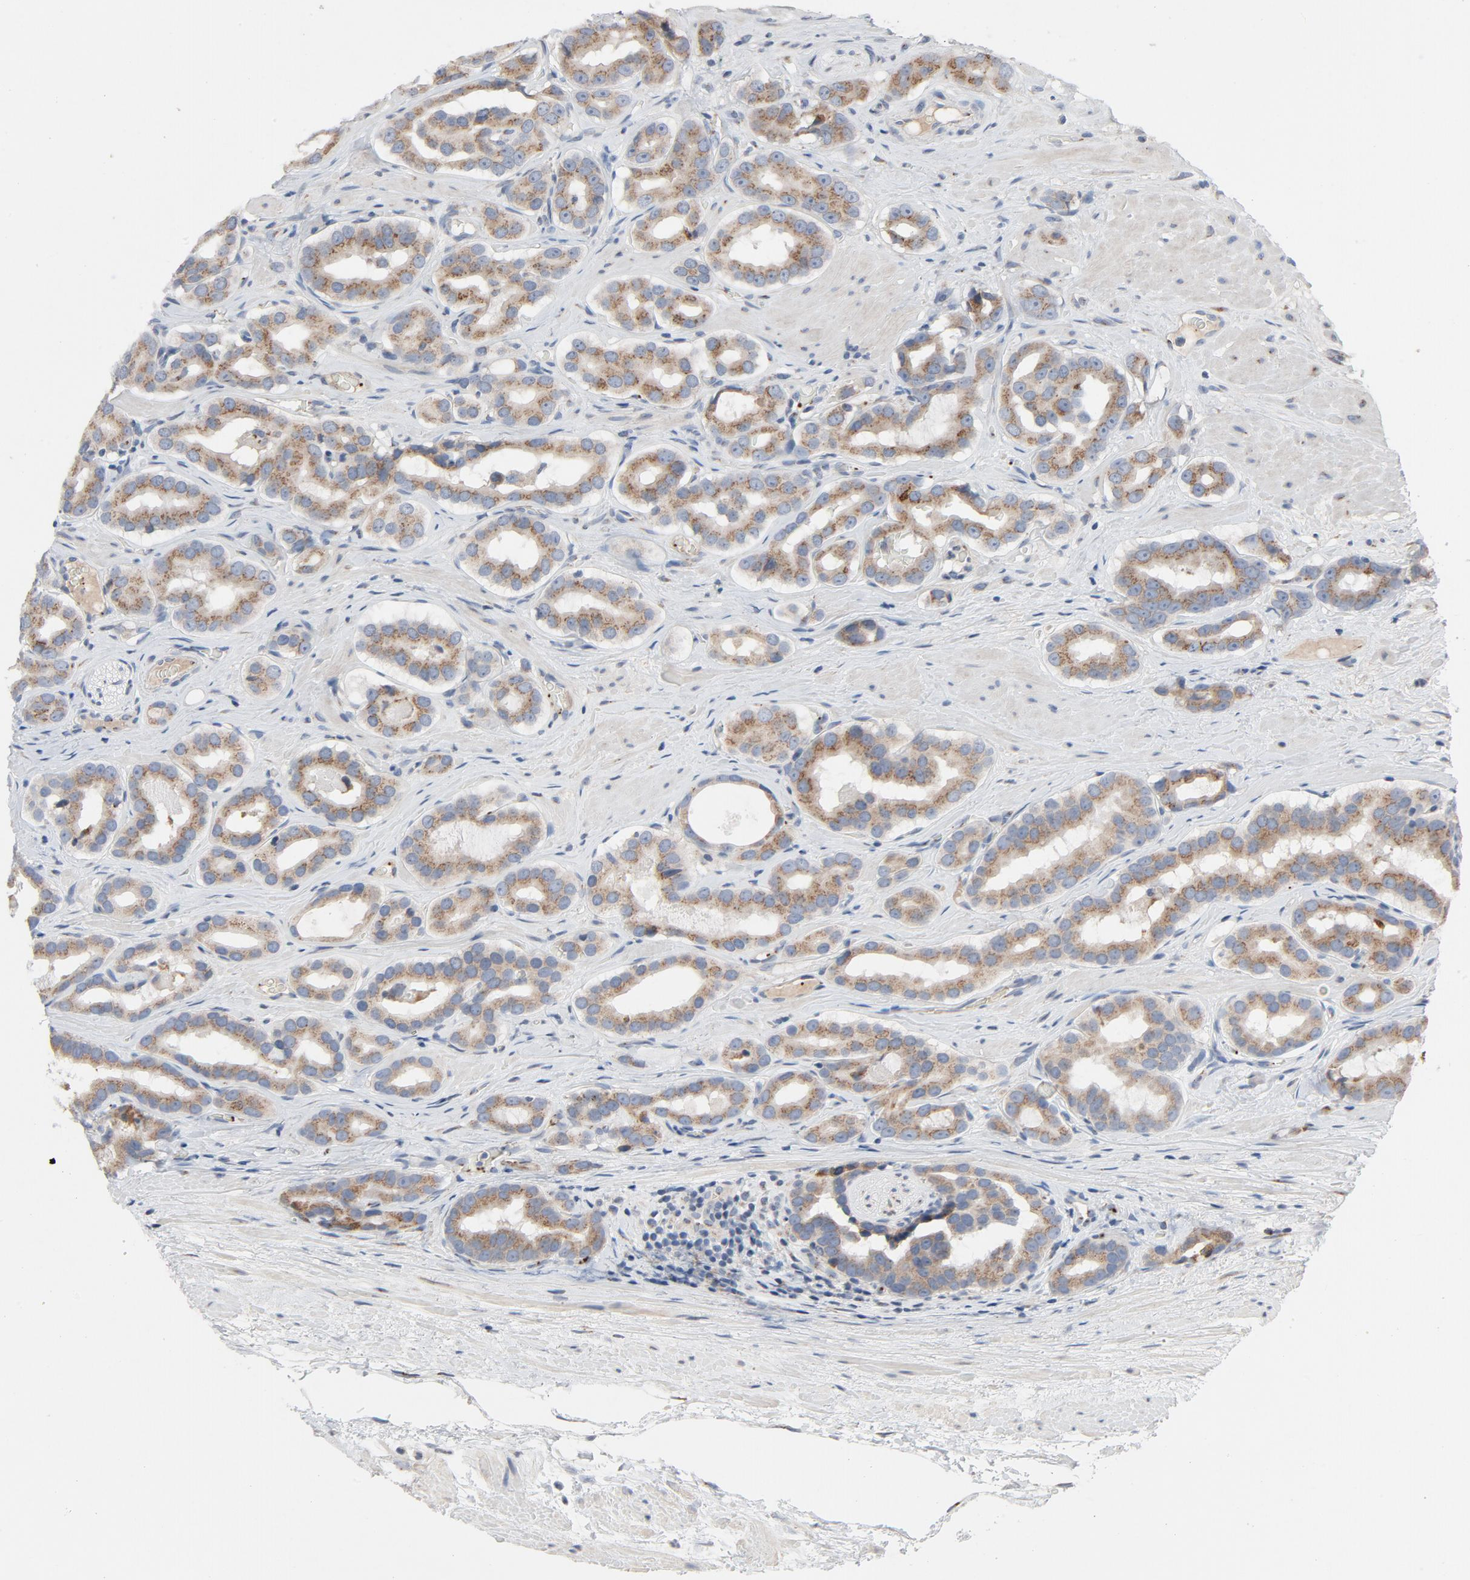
{"staining": {"intensity": "moderate", "quantity": ">75%", "location": "cytoplasmic/membranous"}, "tissue": "prostate cancer", "cell_type": "Tumor cells", "image_type": "cancer", "snomed": [{"axis": "morphology", "description": "Adenocarcinoma, Low grade"}, {"axis": "topography", "description": "Prostate"}], "caption": "IHC histopathology image of neoplastic tissue: human prostate cancer (low-grade adenocarcinoma) stained using immunohistochemistry (IHC) demonstrates medium levels of moderate protein expression localized specifically in the cytoplasmic/membranous of tumor cells, appearing as a cytoplasmic/membranous brown color.", "gene": "LMAN2", "patient": {"sex": "male", "age": 59}}